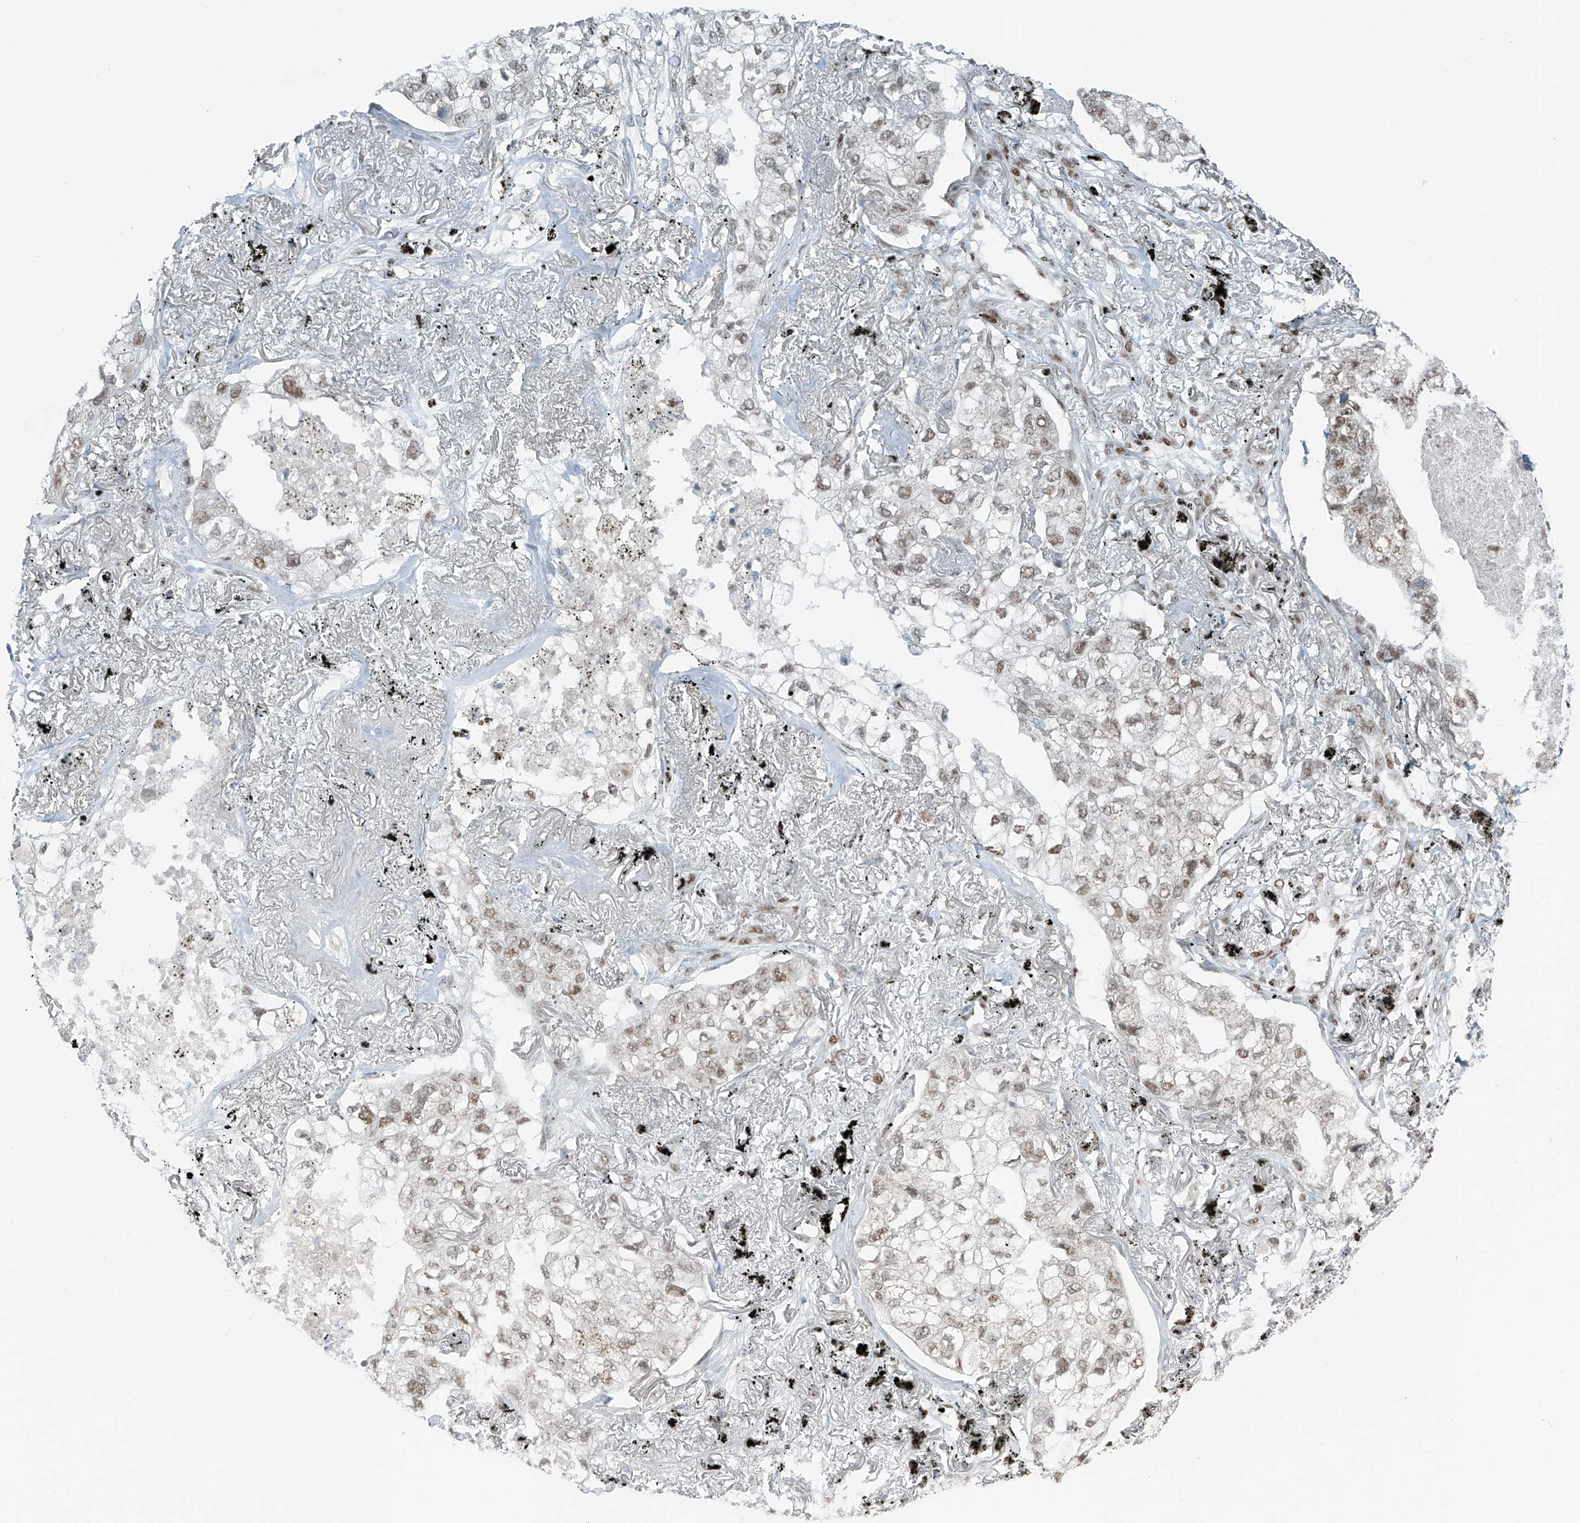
{"staining": {"intensity": "weak", "quantity": ">75%", "location": "nuclear"}, "tissue": "lung cancer", "cell_type": "Tumor cells", "image_type": "cancer", "snomed": [{"axis": "morphology", "description": "Adenocarcinoma, NOS"}, {"axis": "topography", "description": "Lung"}], "caption": "An image of lung cancer (adenocarcinoma) stained for a protein demonstrates weak nuclear brown staining in tumor cells.", "gene": "WRNIP1", "patient": {"sex": "male", "age": 65}}